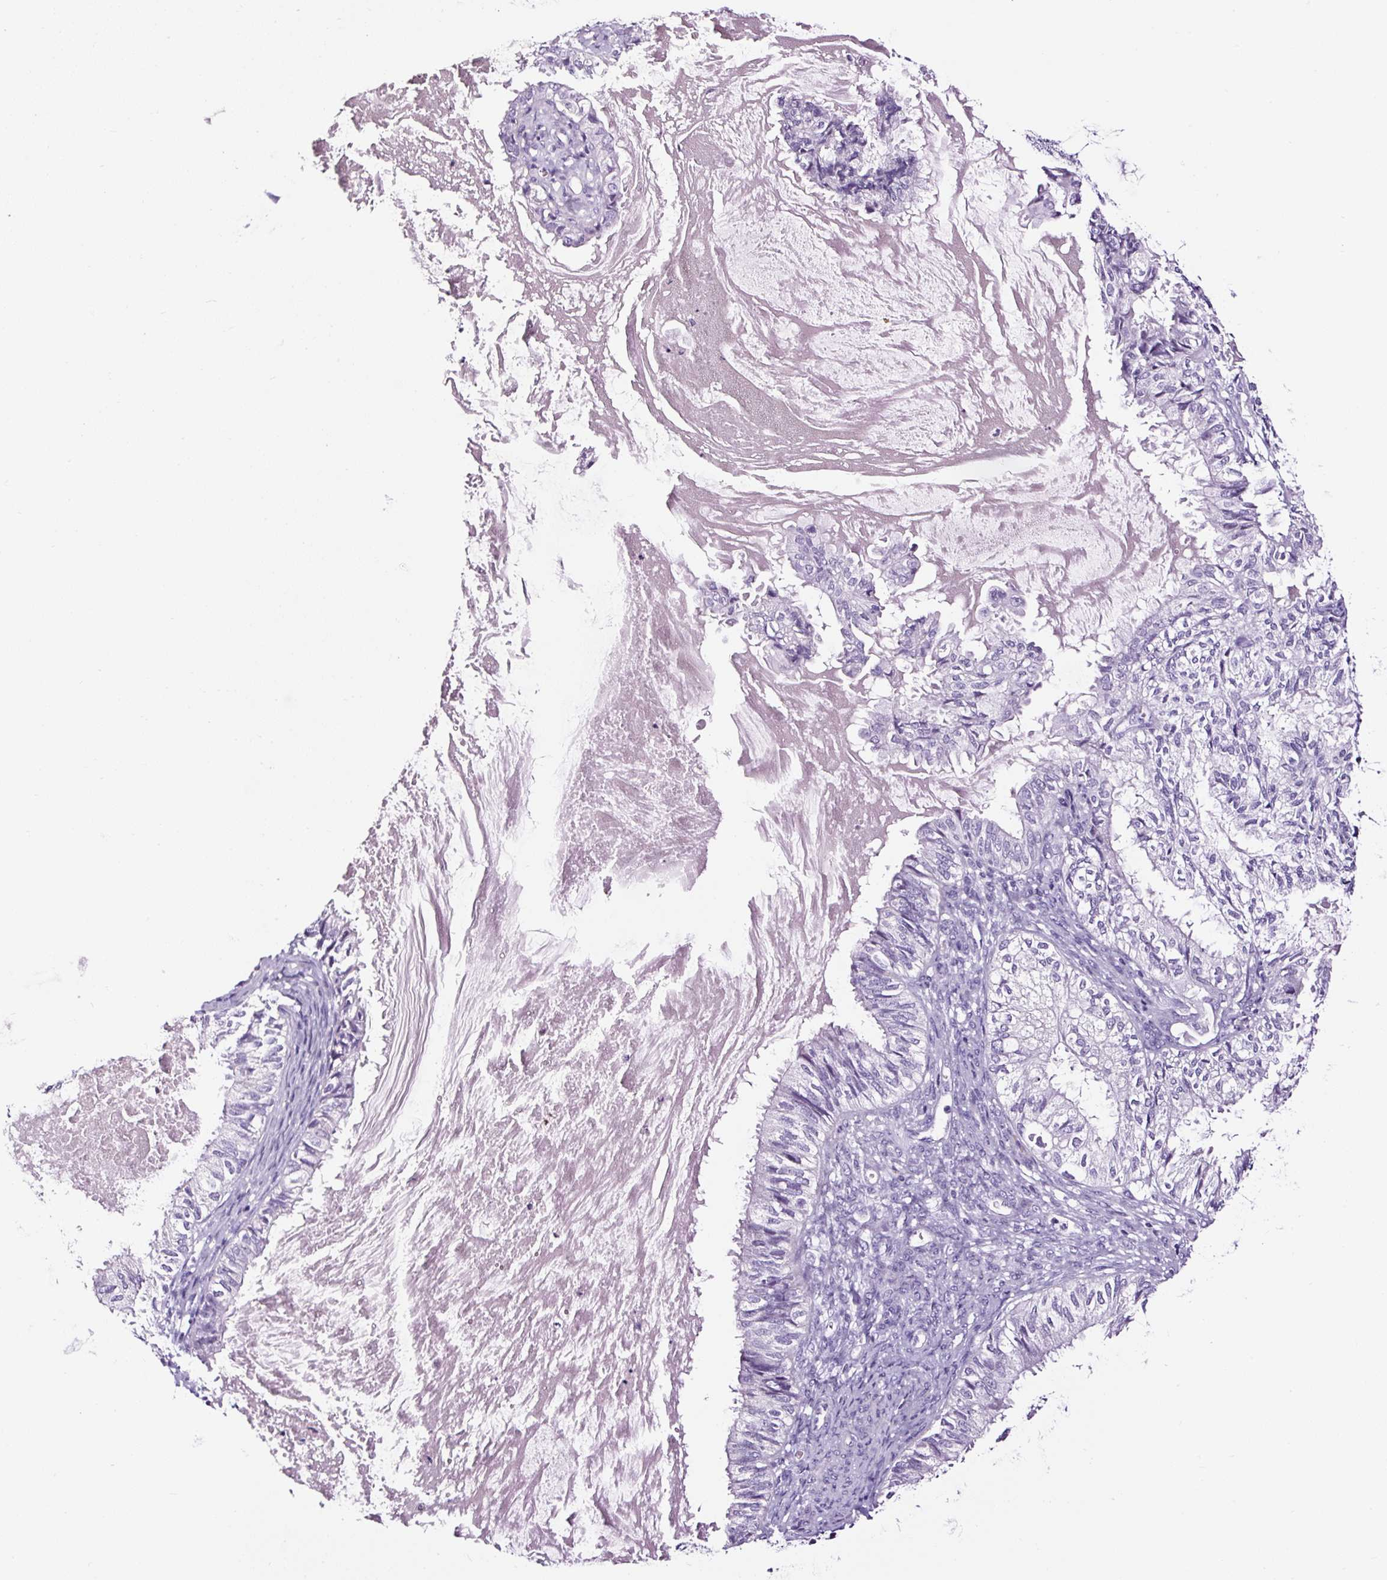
{"staining": {"intensity": "negative", "quantity": "none", "location": "none"}, "tissue": "cervical cancer", "cell_type": "Tumor cells", "image_type": "cancer", "snomed": [{"axis": "morphology", "description": "Normal tissue, NOS"}, {"axis": "morphology", "description": "Adenocarcinoma, NOS"}, {"axis": "topography", "description": "Cervix"}, {"axis": "topography", "description": "Endometrium"}], "caption": "Immunohistochemistry image of adenocarcinoma (cervical) stained for a protein (brown), which demonstrates no positivity in tumor cells.", "gene": "NPHS2", "patient": {"sex": "female", "age": 86}}